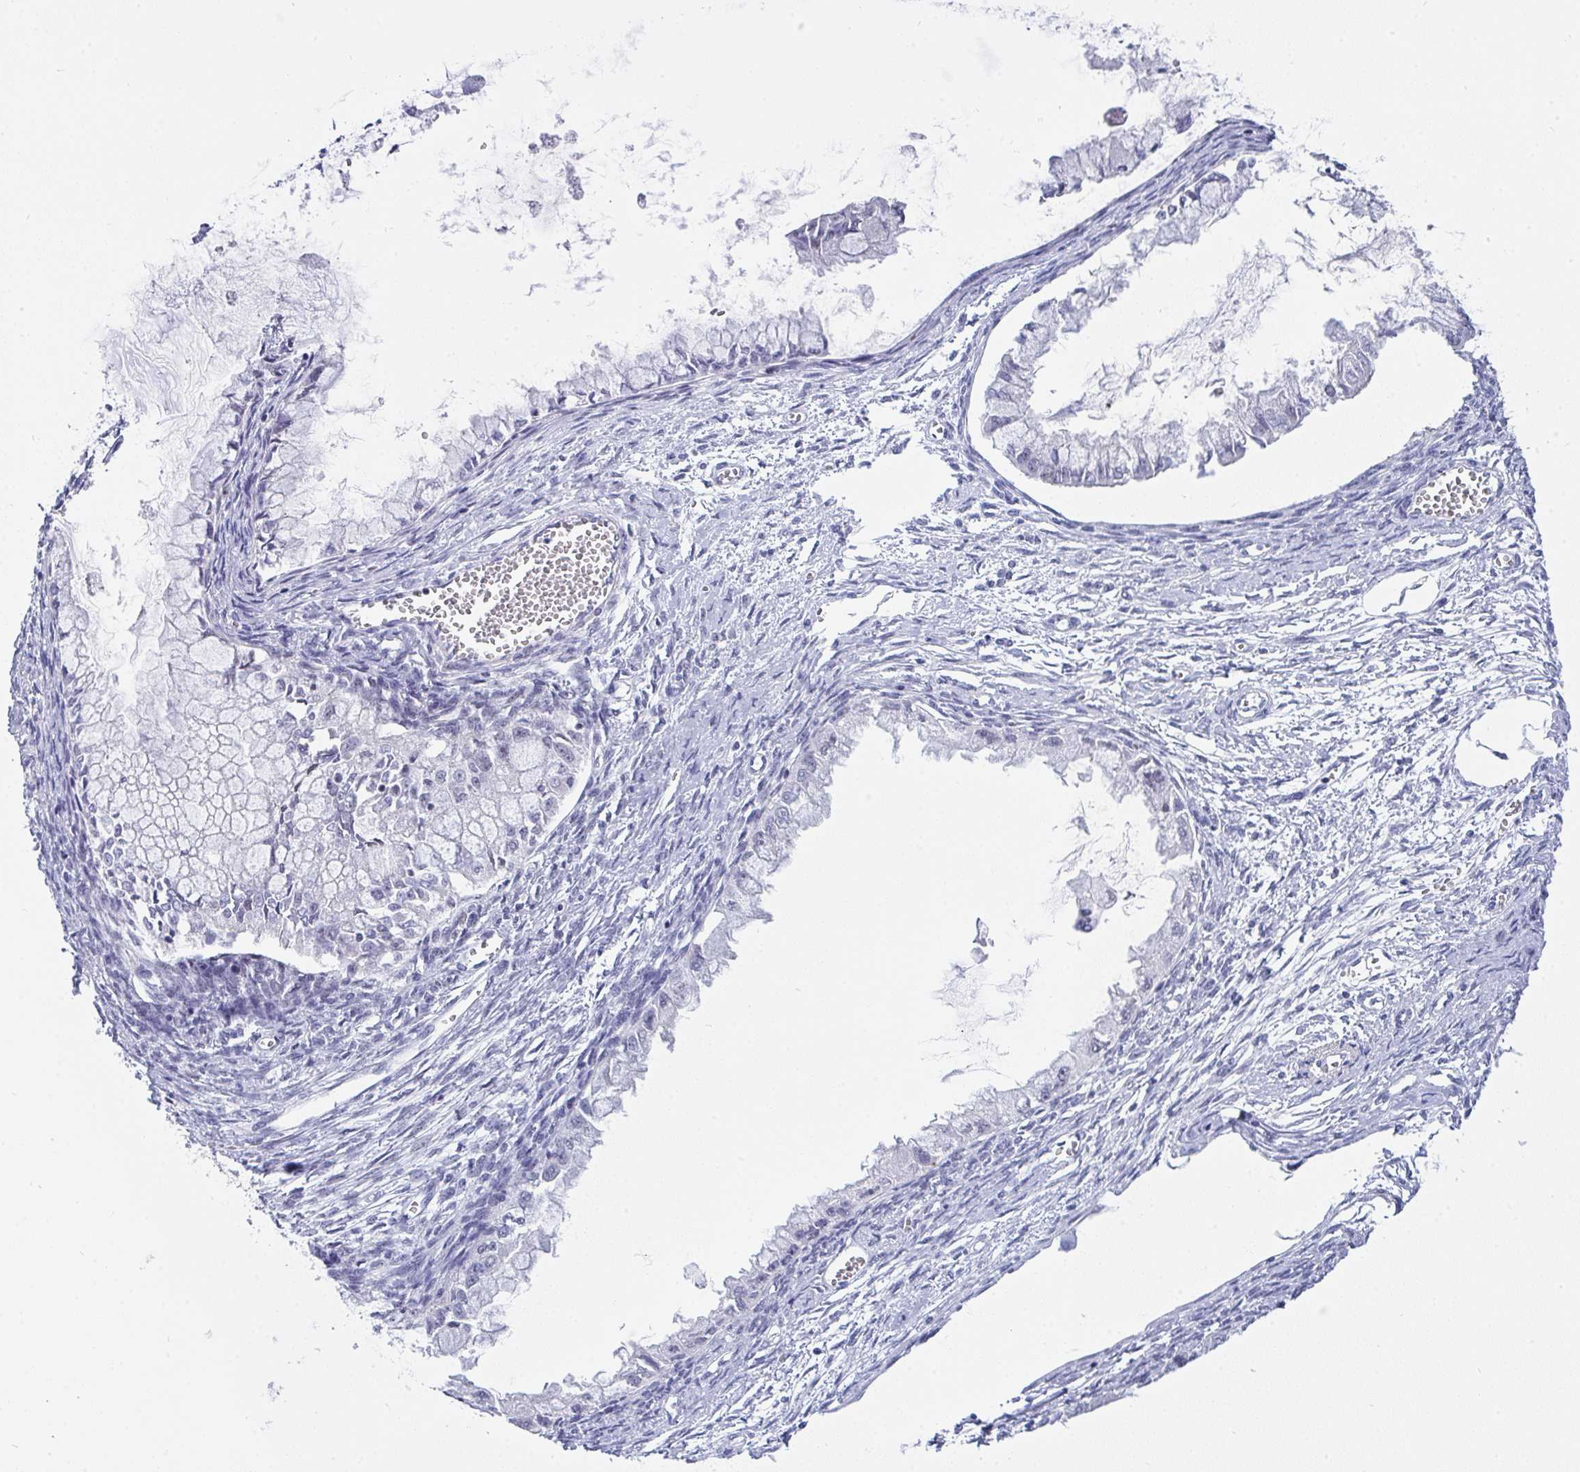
{"staining": {"intensity": "negative", "quantity": "none", "location": "none"}, "tissue": "ovarian cancer", "cell_type": "Tumor cells", "image_type": "cancer", "snomed": [{"axis": "morphology", "description": "Cystadenocarcinoma, mucinous, NOS"}, {"axis": "topography", "description": "Ovary"}], "caption": "This is an immunohistochemistry histopathology image of mucinous cystadenocarcinoma (ovarian). There is no staining in tumor cells.", "gene": "FBXL22", "patient": {"sex": "female", "age": 34}}